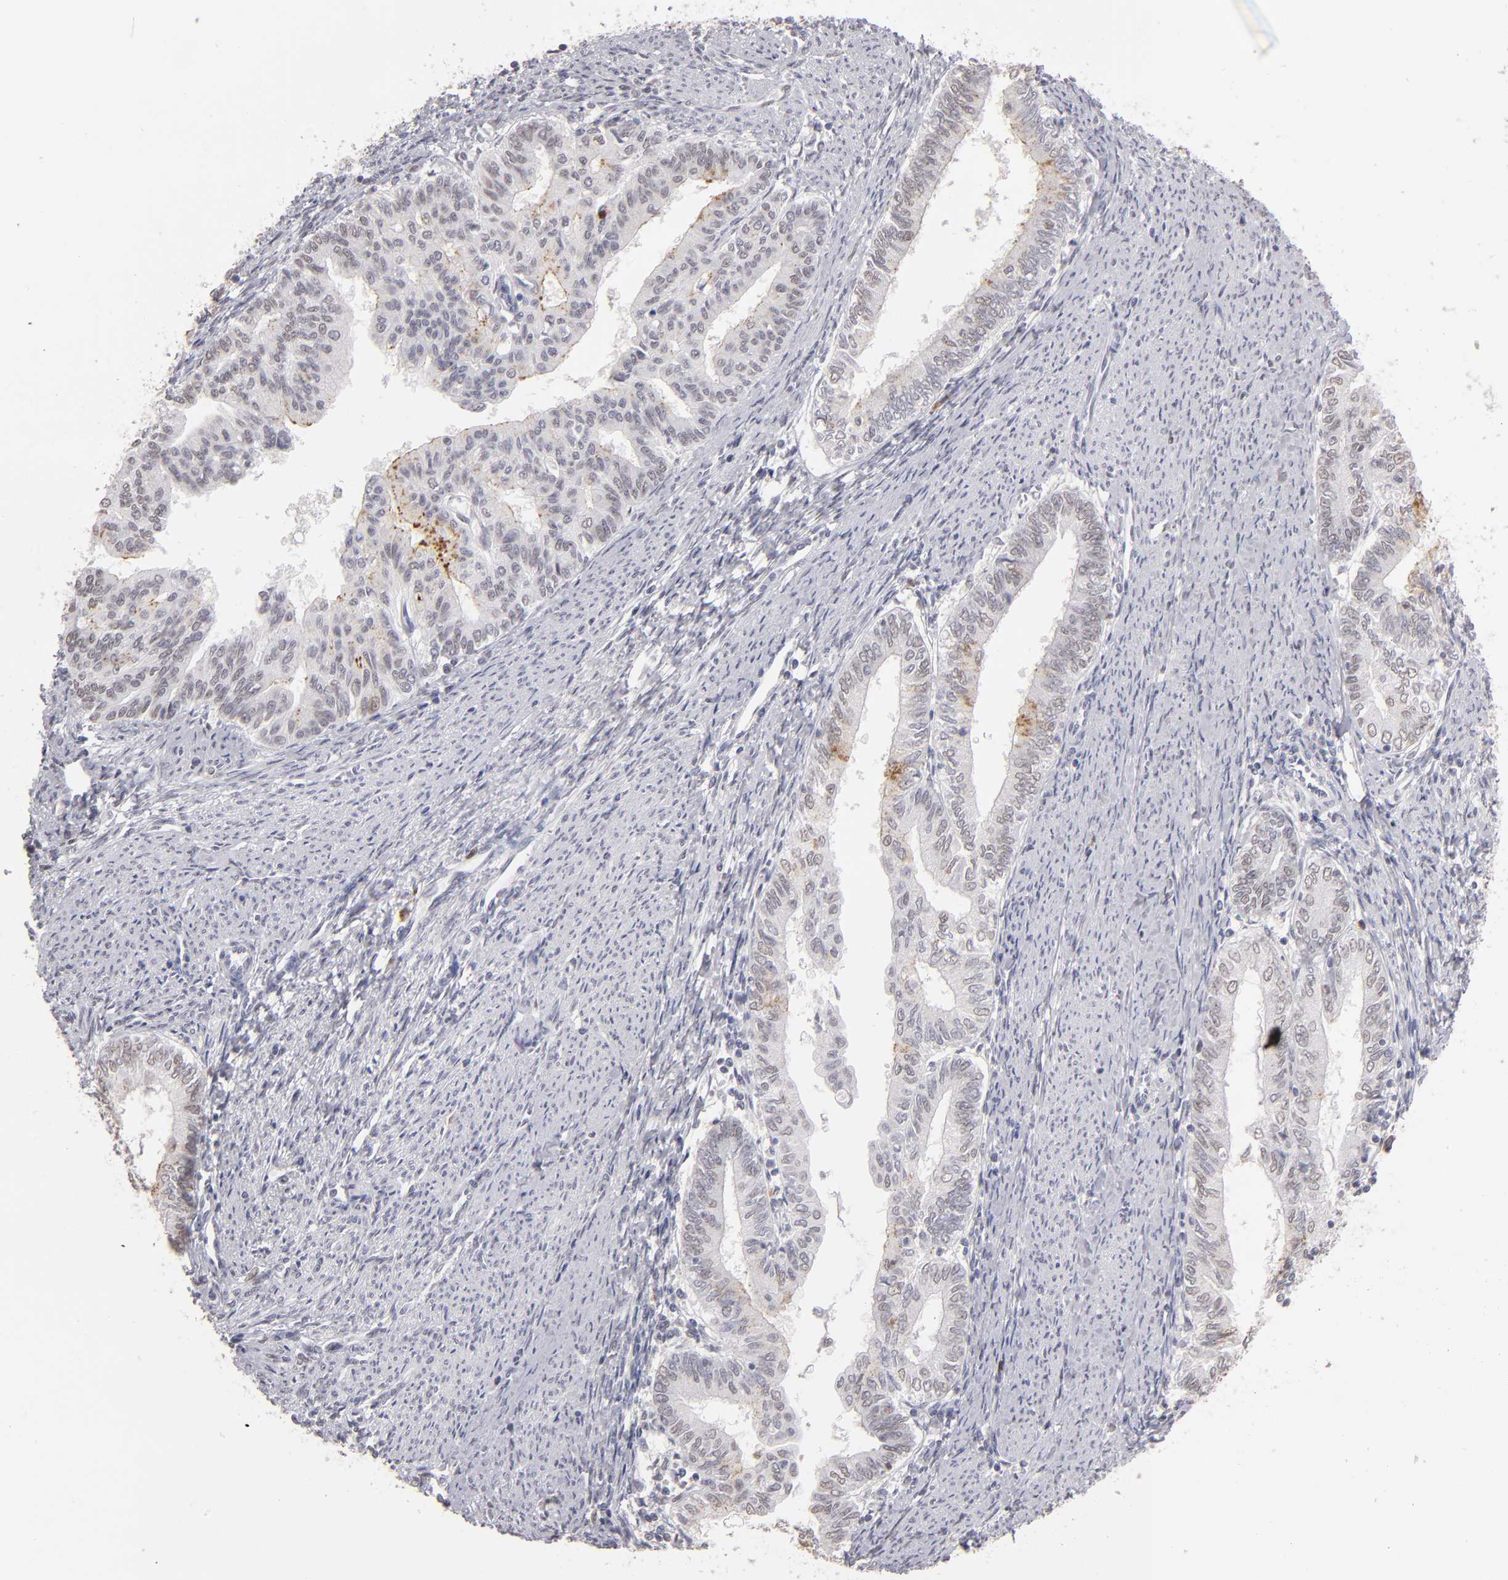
{"staining": {"intensity": "moderate", "quantity": "<25%", "location": "cytoplasmic/membranous"}, "tissue": "endometrial cancer", "cell_type": "Tumor cells", "image_type": "cancer", "snomed": [{"axis": "morphology", "description": "Adenocarcinoma, NOS"}, {"axis": "topography", "description": "Endometrium"}], "caption": "Immunohistochemistry of human endometrial adenocarcinoma reveals low levels of moderate cytoplasmic/membranous staining in approximately <25% of tumor cells.", "gene": "MGAM", "patient": {"sex": "female", "age": 66}}